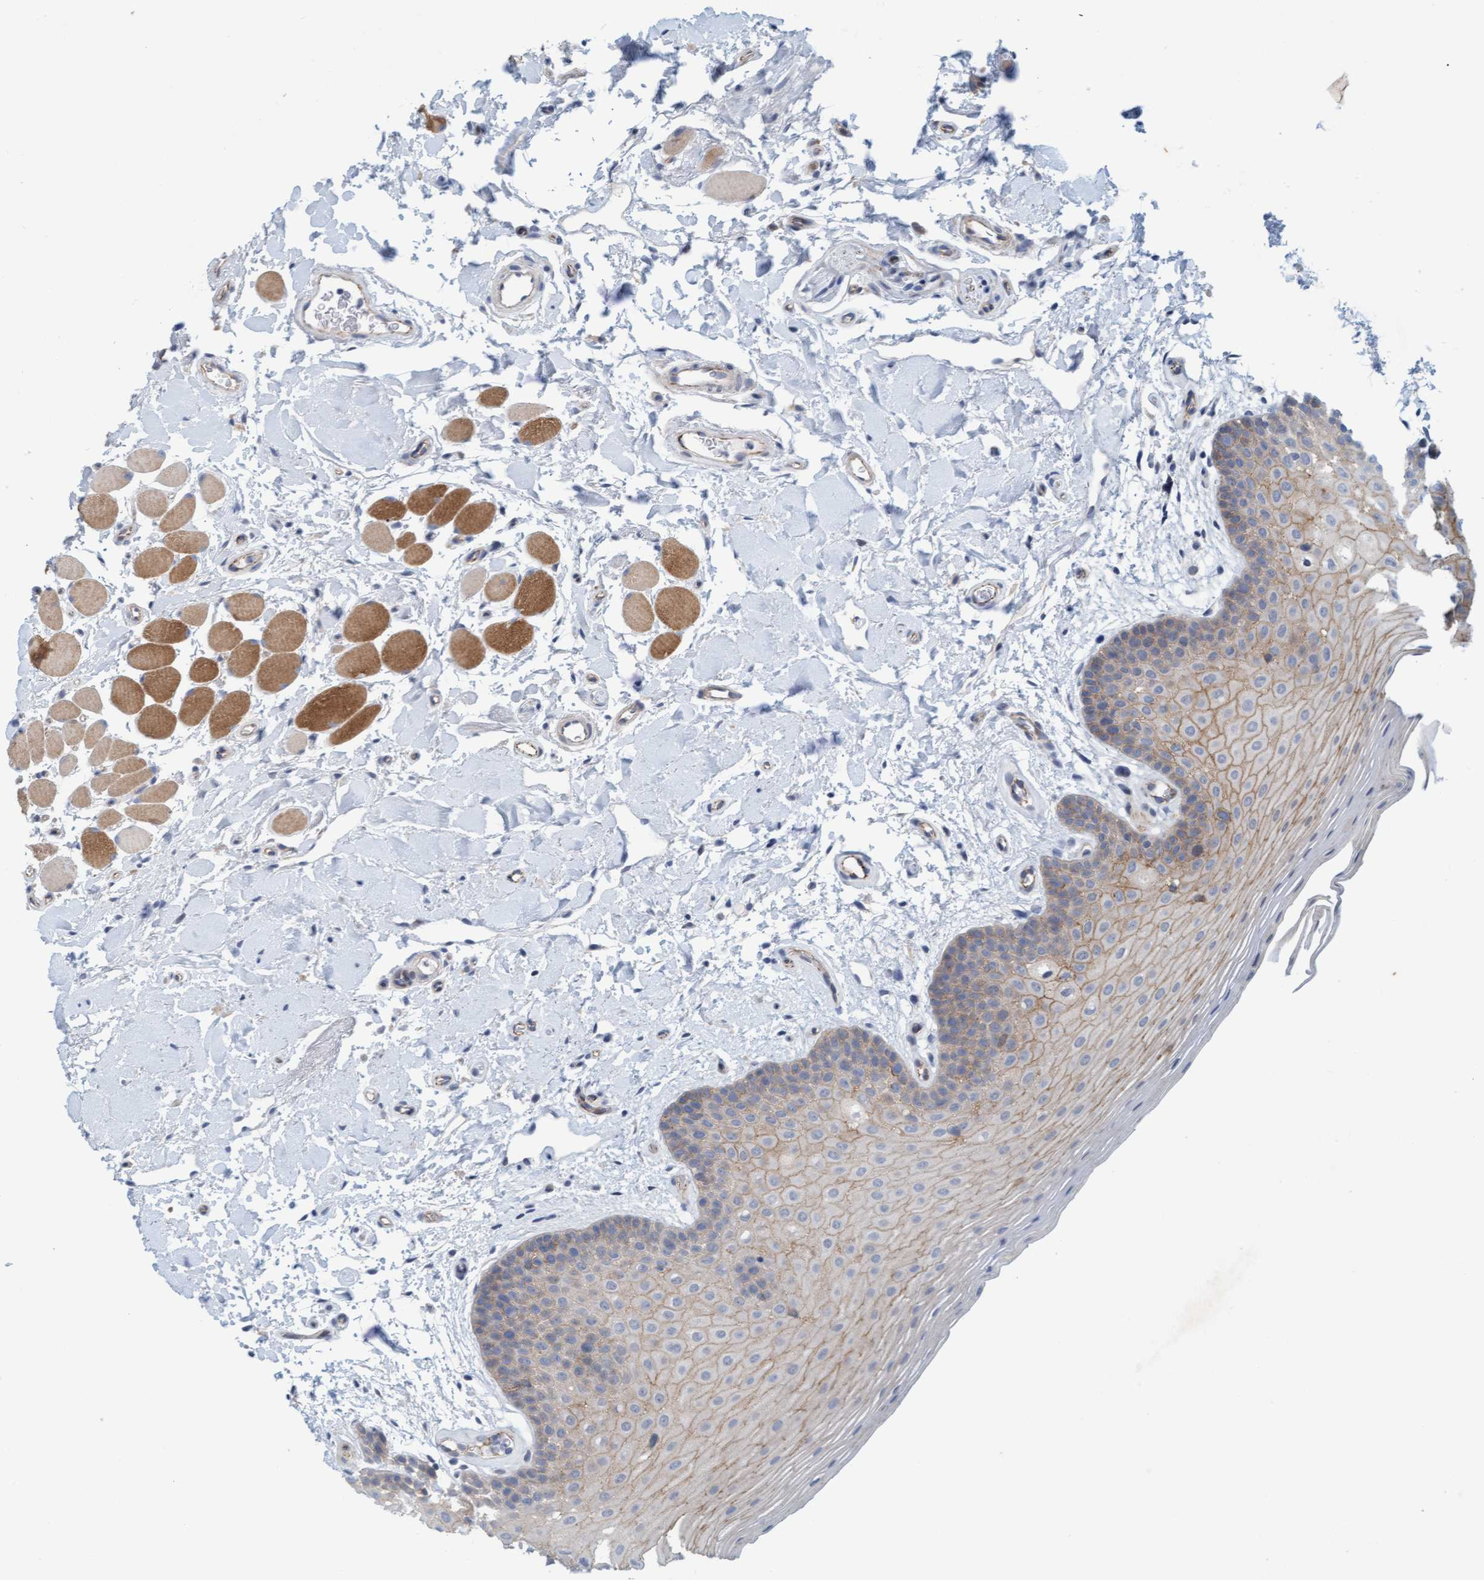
{"staining": {"intensity": "weak", "quantity": ">75%", "location": "cytoplasmic/membranous"}, "tissue": "oral mucosa", "cell_type": "Squamous epithelial cells", "image_type": "normal", "snomed": [{"axis": "morphology", "description": "Normal tissue, NOS"}, {"axis": "topography", "description": "Oral tissue"}], "caption": "Oral mucosa stained with DAB (3,3'-diaminobenzidine) IHC displays low levels of weak cytoplasmic/membranous positivity in about >75% of squamous epithelial cells.", "gene": "KRBA2", "patient": {"sex": "male", "age": 62}}